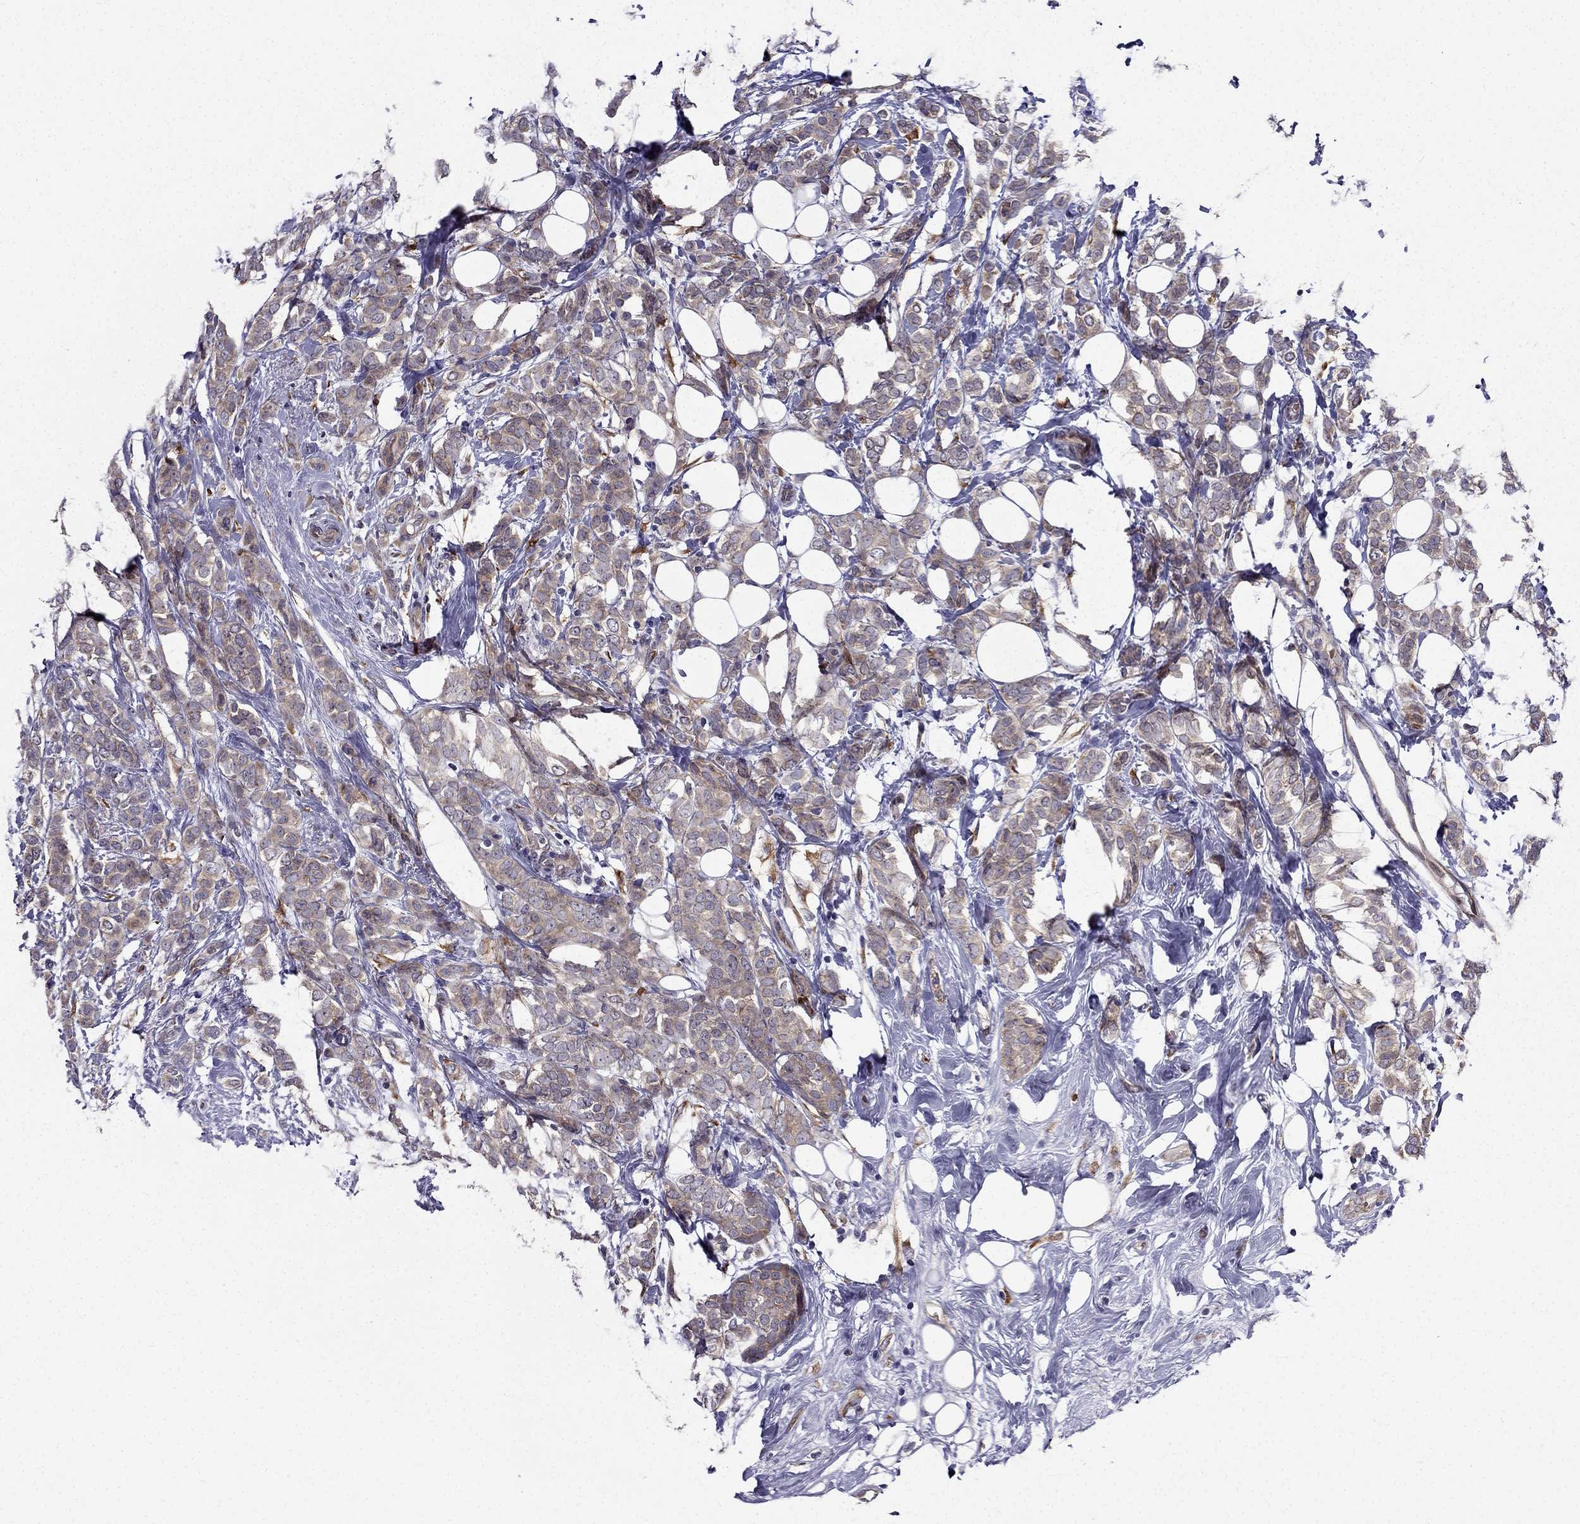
{"staining": {"intensity": "weak", "quantity": "25%-75%", "location": "cytoplasmic/membranous"}, "tissue": "breast cancer", "cell_type": "Tumor cells", "image_type": "cancer", "snomed": [{"axis": "morphology", "description": "Lobular carcinoma"}, {"axis": "topography", "description": "Breast"}], "caption": "Immunohistochemistry (IHC) histopathology image of breast cancer stained for a protein (brown), which reveals low levels of weak cytoplasmic/membranous staining in approximately 25%-75% of tumor cells.", "gene": "ARHGEF28", "patient": {"sex": "female", "age": 49}}